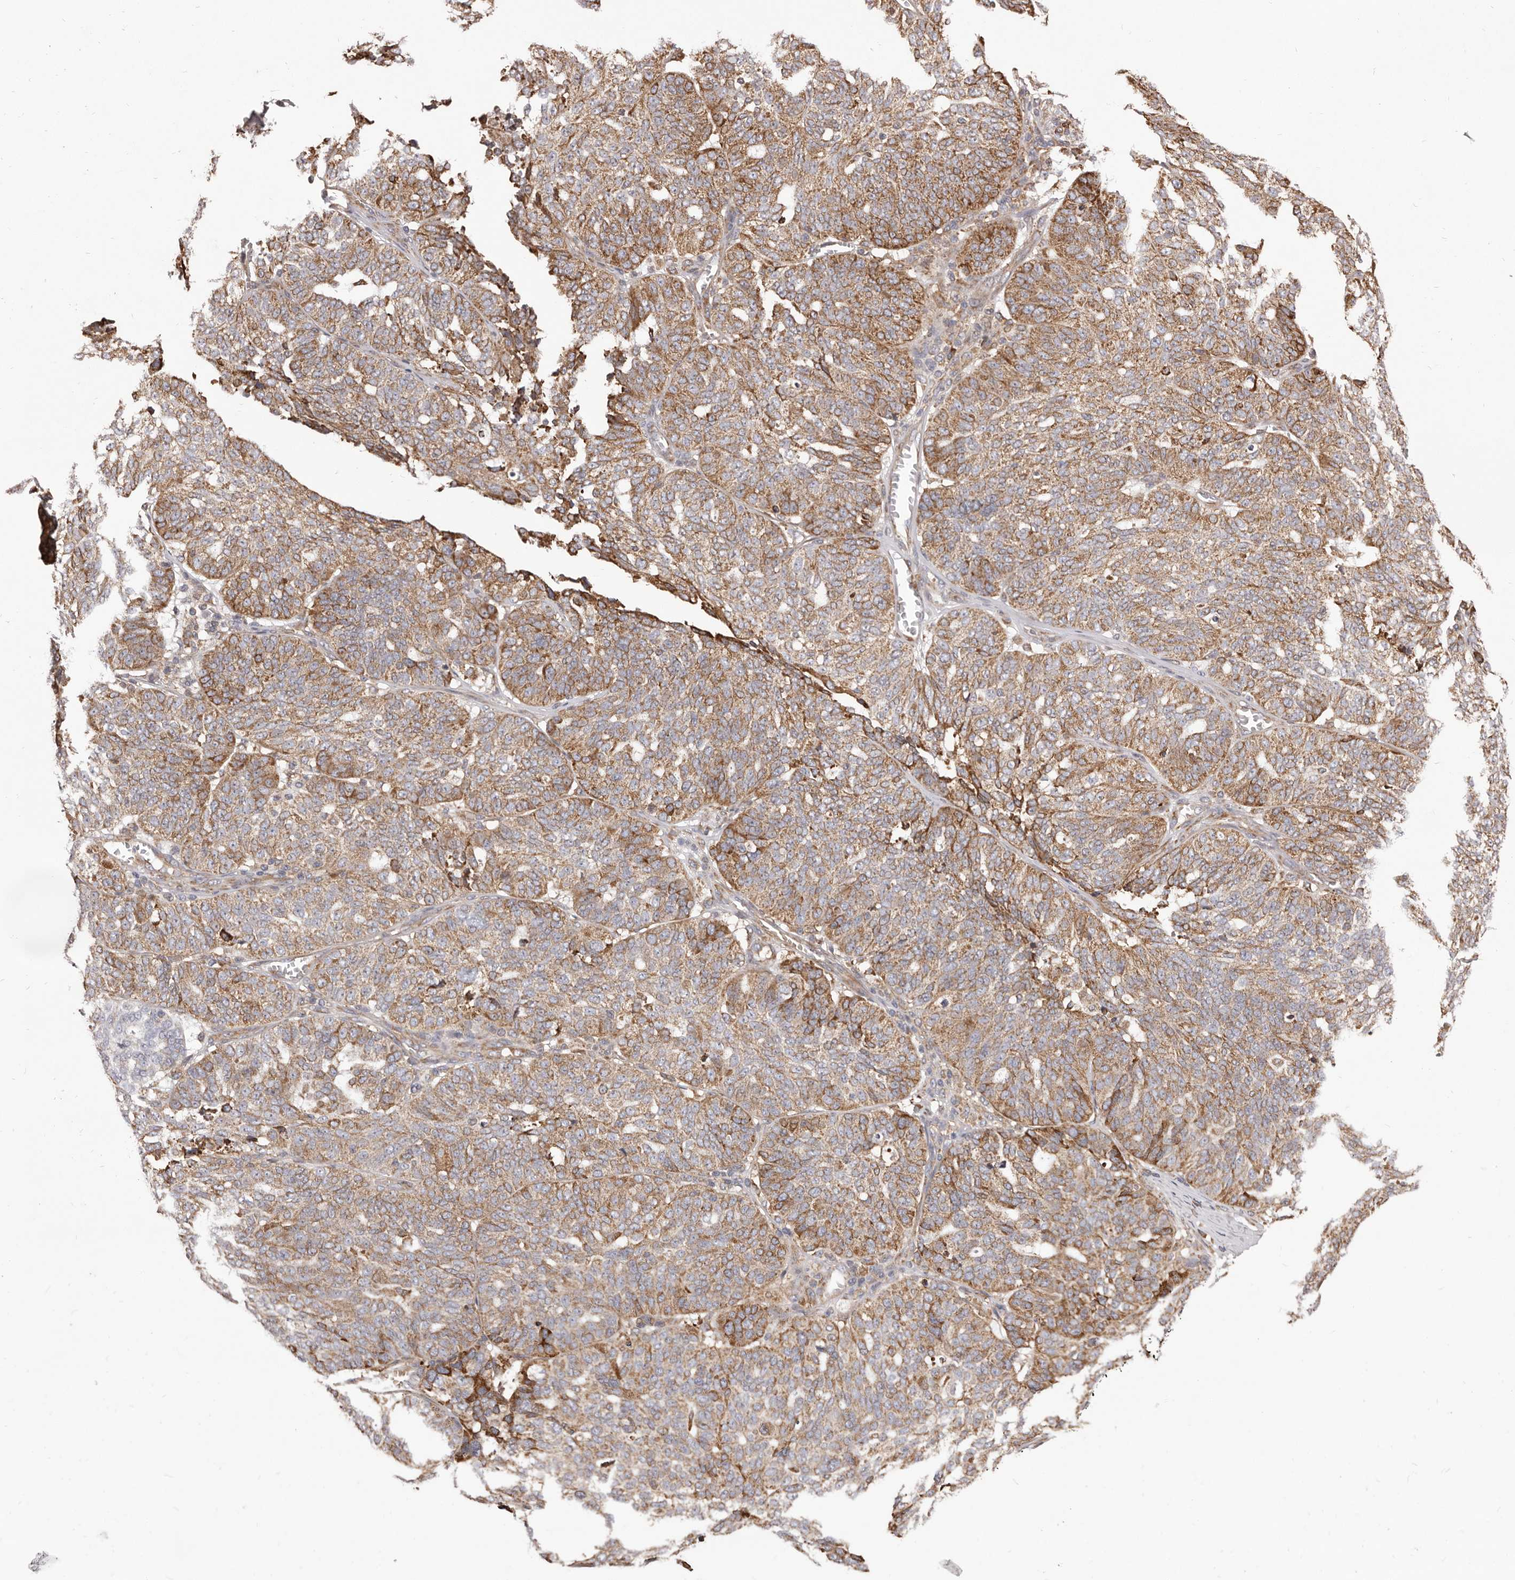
{"staining": {"intensity": "moderate", "quantity": ">75%", "location": "cytoplasmic/membranous"}, "tissue": "ovarian cancer", "cell_type": "Tumor cells", "image_type": "cancer", "snomed": [{"axis": "morphology", "description": "Cystadenocarcinoma, serous, NOS"}, {"axis": "topography", "description": "Ovary"}], "caption": "Tumor cells demonstrate medium levels of moderate cytoplasmic/membranous positivity in approximately >75% of cells in human serous cystadenocarcinoma (ovarian).", "gene": "ALPK1", "patient": {"sex": "female", "age": 59}}